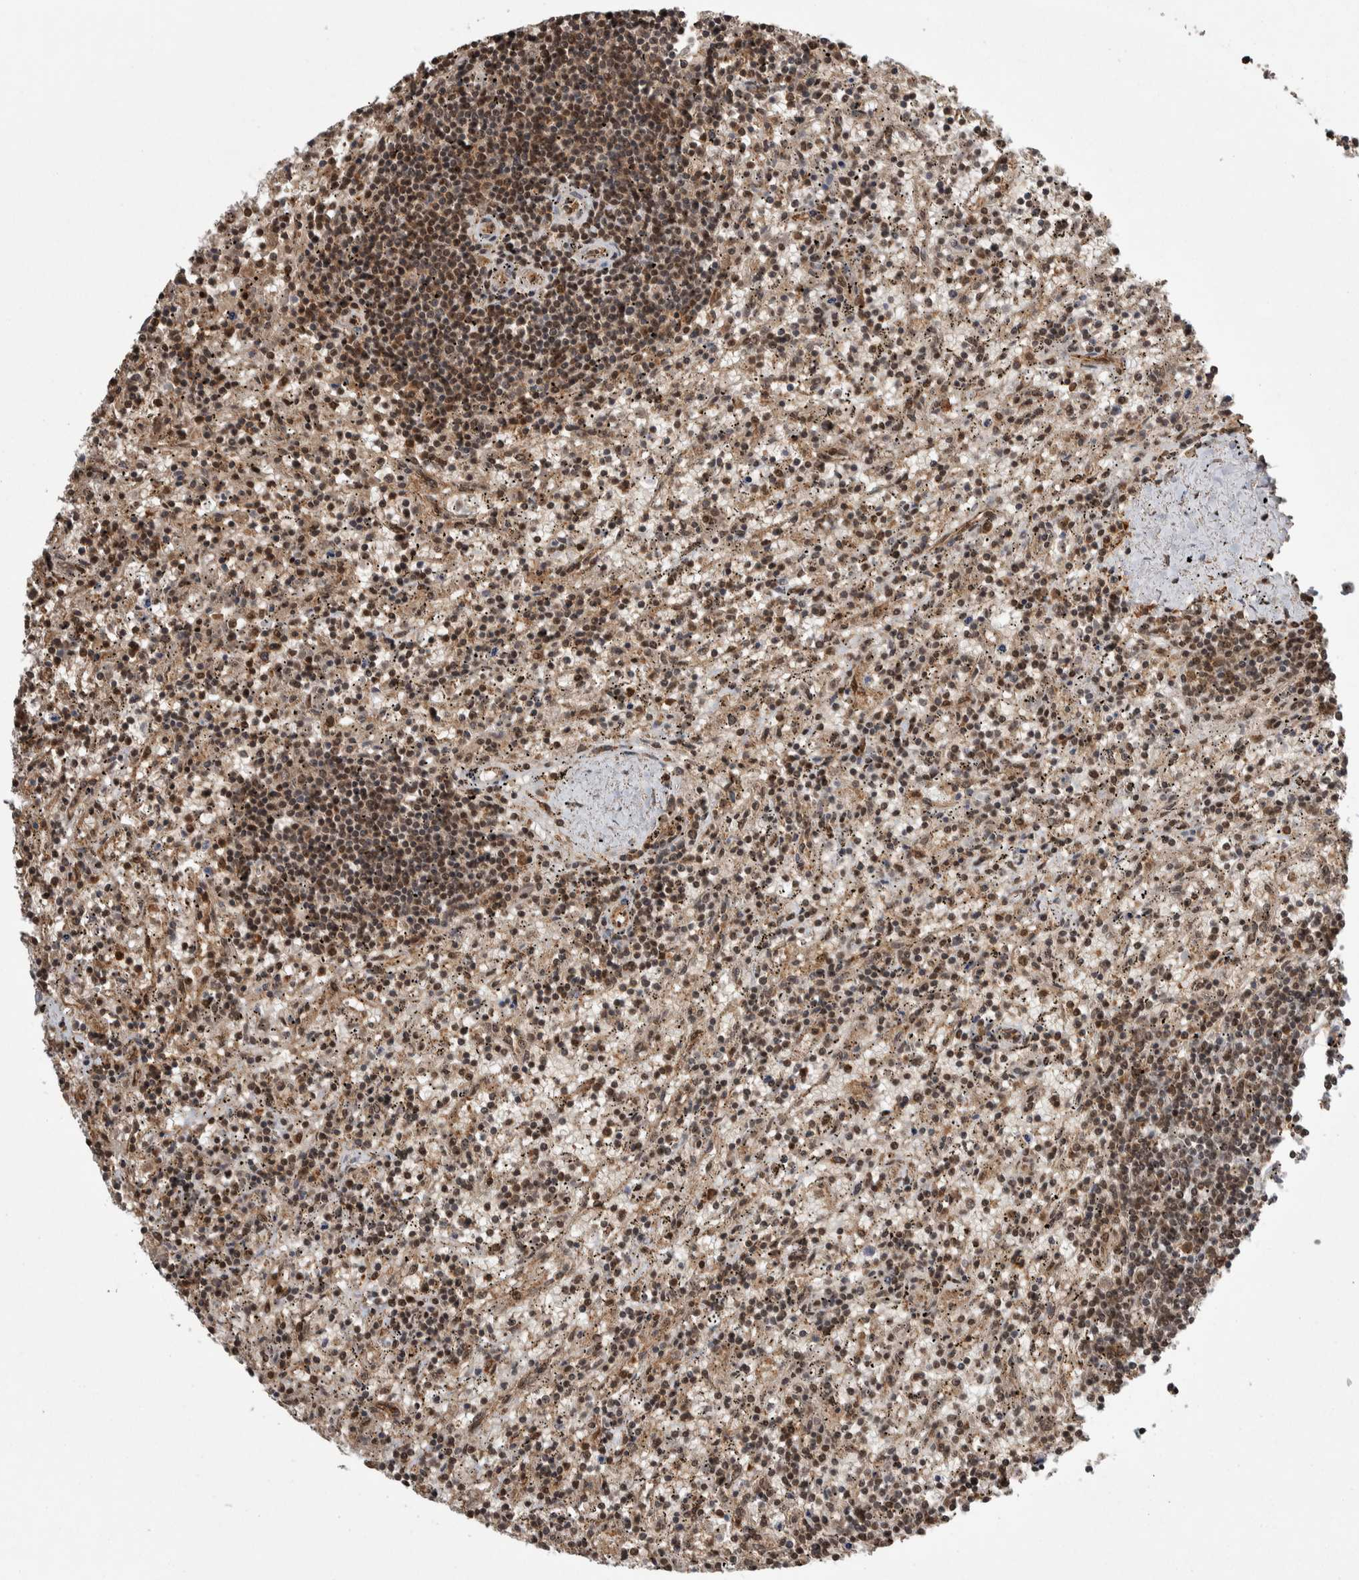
{"staining": {"intensity": "moderate", "quantity": ">75%", "location": "nuclear"}, "tissue": "lymphoma", "cell_type": "Tumor cells", "image_type": "cancer", "snomed": [{"axis": "morphology", "description": "Malignant lymphoma, non-Hodgkin's type, Low grade"}, {"axis": "topography", "description": "Spleen"}], "caption": "IHC (DAB) staining of human lymphoma displays moderate nuclear protein positivity in approximately >75% of tumor cells.", "gene": "ZNF592", "patient": {"sex": "male", "age": 76}}